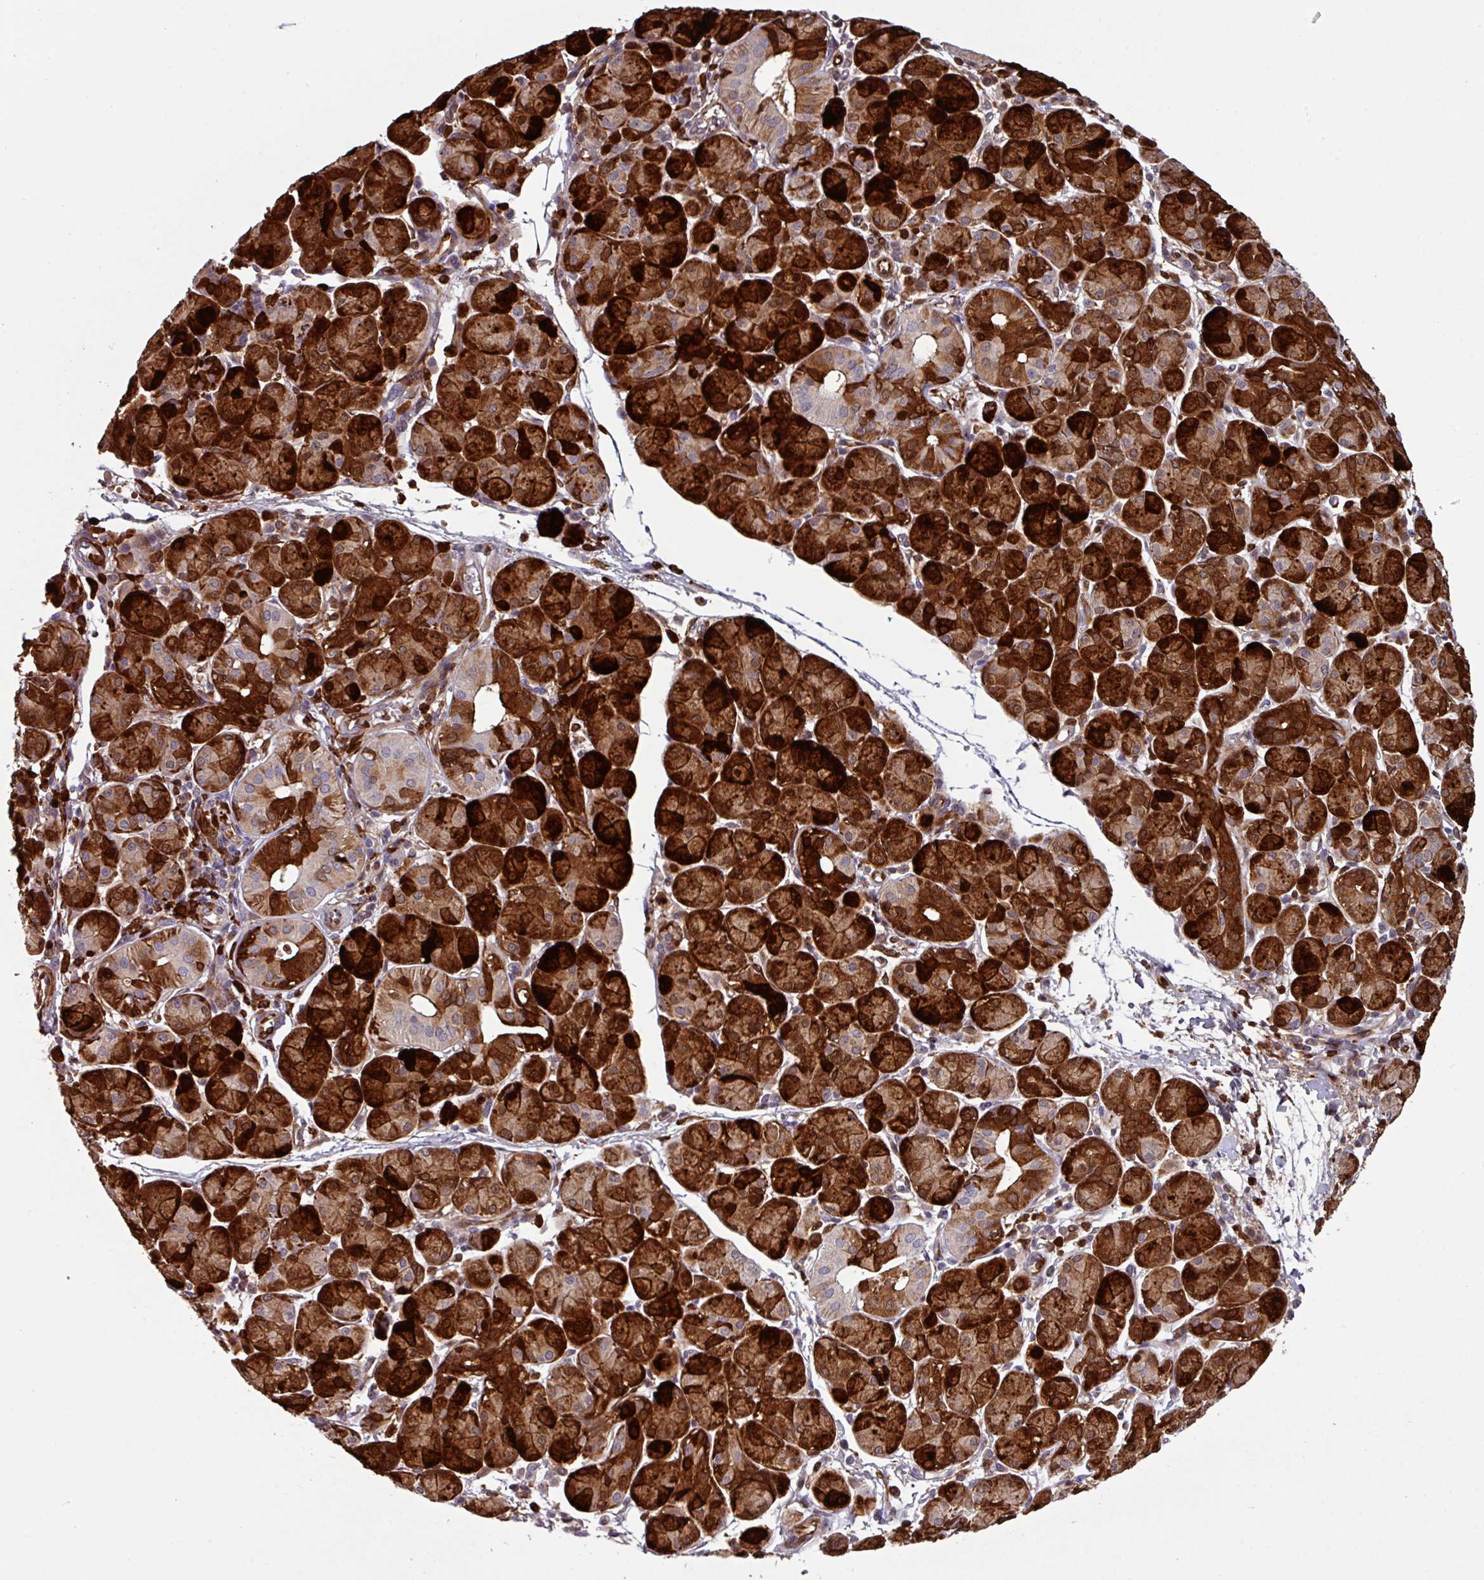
{"staining": {"intensity": "strong", "quantity": "25%-75%", "location": "cytoplasmic/membranous,nuclear"}, "tissue": "salivary gland", "cell_type": "Glandular cells", "image_type": "normal", "snomed": [{"axis": "morphology", "description": "Normal tissue, NOS"}, {"axis": "morphology", "description": "Inflammation, NOS"}, {"axis": "topography", "description": "Lymph node"}, {"axis": "topography", "description": "Salivary gland"}], "caption": "A micrograph showing strong cytoplasmic/membranous,nuclear expression in about 25%-75% of glandular cells in benign salivary gland, as visualized by brown immunohistochemical staining.", "gene": "SLC5A10", "patient": {"sex": "male", "age": 3}}